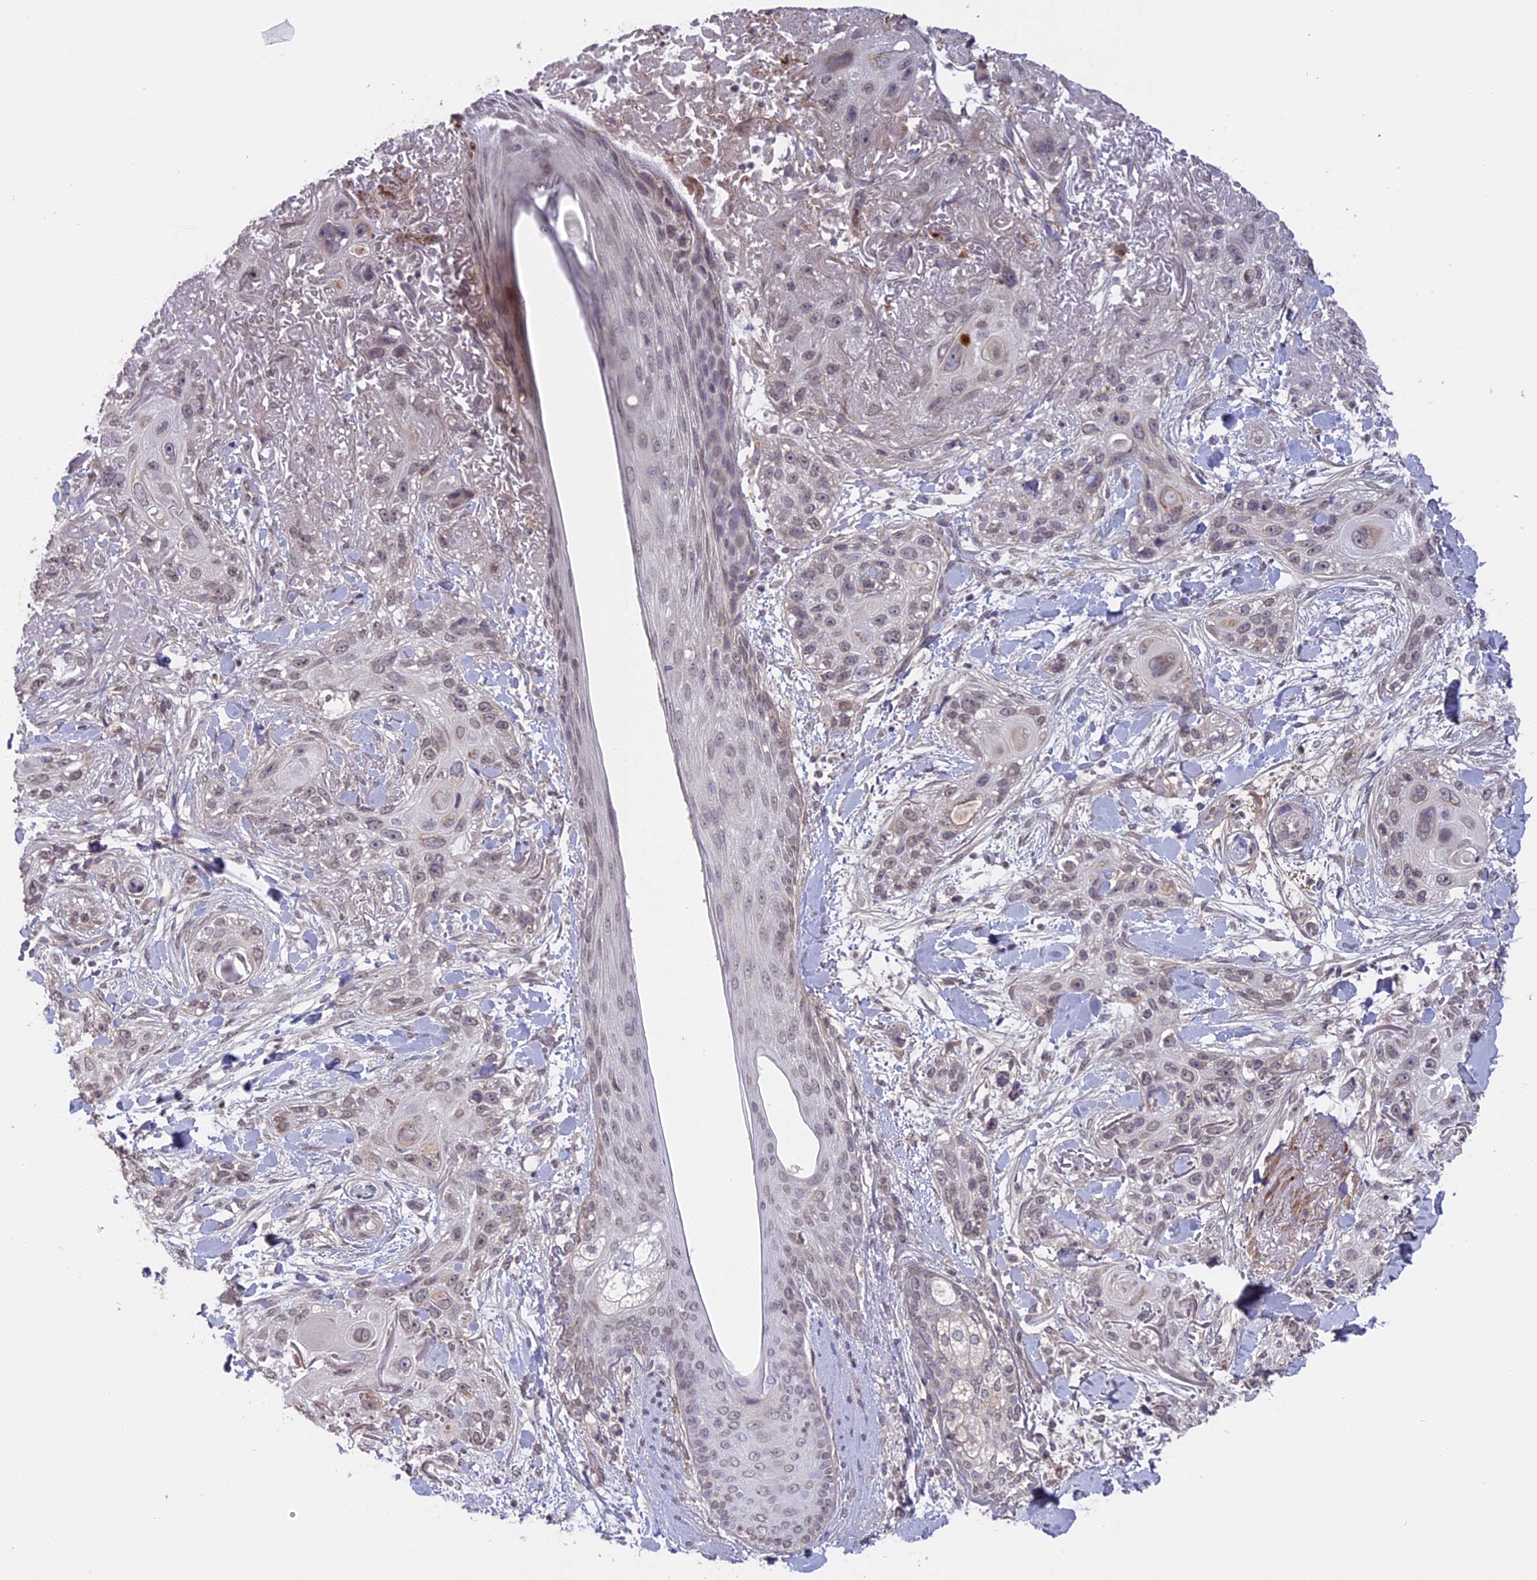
{"staining": {"intensity": "weak", "quantity": ">75%", "location": "nuclear"}, "tissue": "skin cancer", "cell_type": "Tumor cells", "image_type": "cancer", "snomed": [{"axis": "morphology", "description": "Normal tissue, NOS"}, {"axis": "morphology", "description": "Squamous cell carcinoma, NOS"}, {"axis": "topography", "description": "Skin"}], "caption": "This histopathology image demonstrates IHC staining of human skin cancer, with low weak nuclear expression in about >75% of tumor cells.", "gene": "ERG28", "patient": {"sex": "male", "age": 72}}